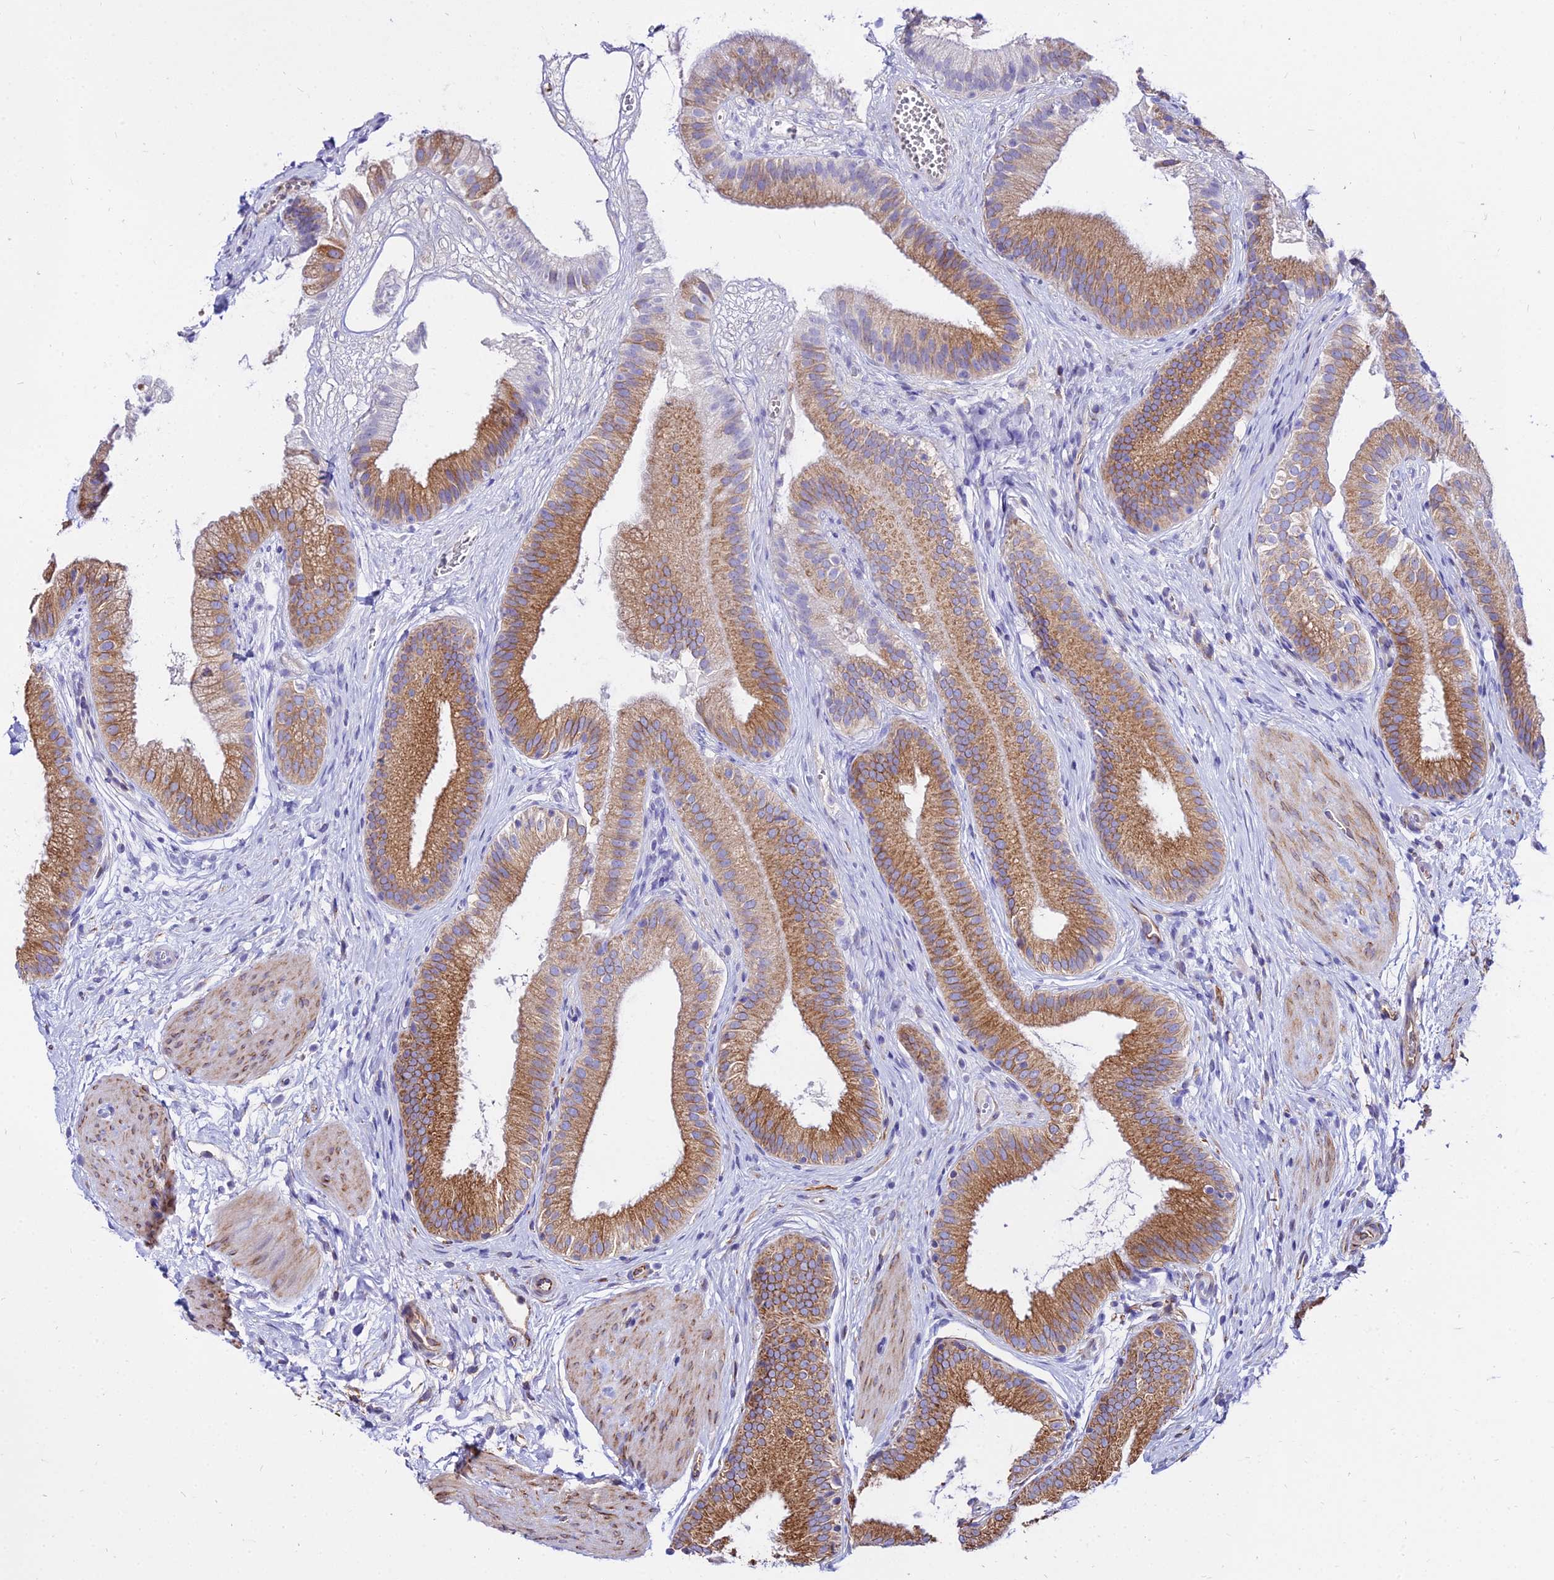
{"staining": {"intensity": "moderate", "quantity": ">75%", "location": "cytoplasmic/membranous"}, "tissue": "gallbladder", "cell_type": "Glandular cells", "image_type": "normal", "snomed": [{"axis": "morphology", "description": "Normal tissue, NOS"}, {"axis": "topography", "description": "Gallbladder"}], "caption": "High-magnification brightfield microscopy of unremarkable gallbladder stained with DAB (brown) and counterstained with hematoxylin (blue). glandular cells exhibit moderate cytoplasmic/membranous expression is appreciated in about>75% of cells.", "gene": "TUBA1A", "patient": {"sex": "female", "age": 54}}